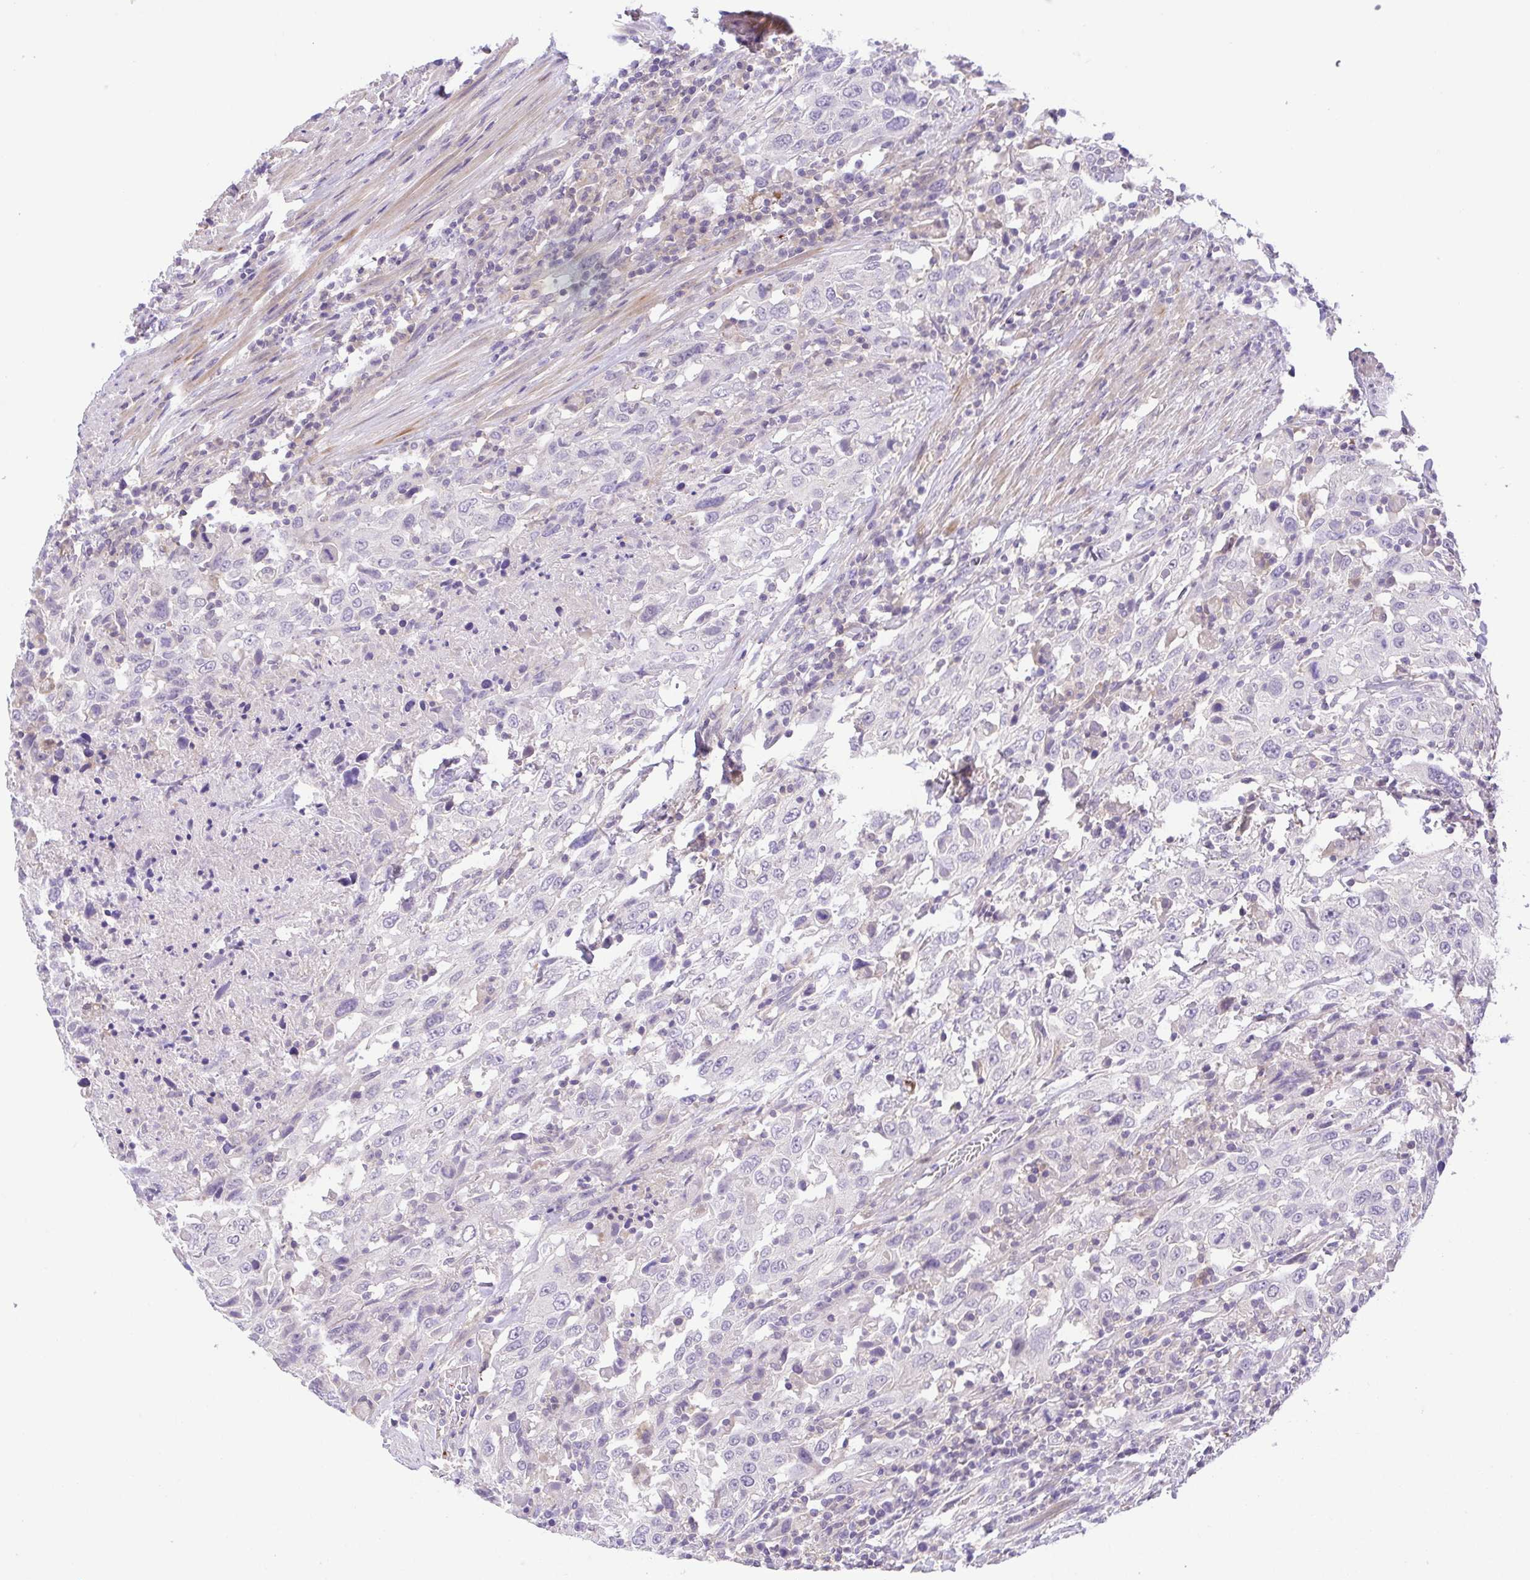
{"staining": {"intensity": "negative", "quantity": "none", "location": "none"}, "tissue": "urothelial cancer", "cell_type": "Tumor cells", "image_type": "cancer", "snomed": [{"axis": "morphology", "description": "Urothelial carcinoma, High grade"}, {"axis": "topography", "description": "Urinary bladder"}], "caption": "There is no significant expression in tumor cells of urothelial carcinoma (high-grade).", "gene": "PRR14L", "patient": {"sex": "male", "age": 61}}